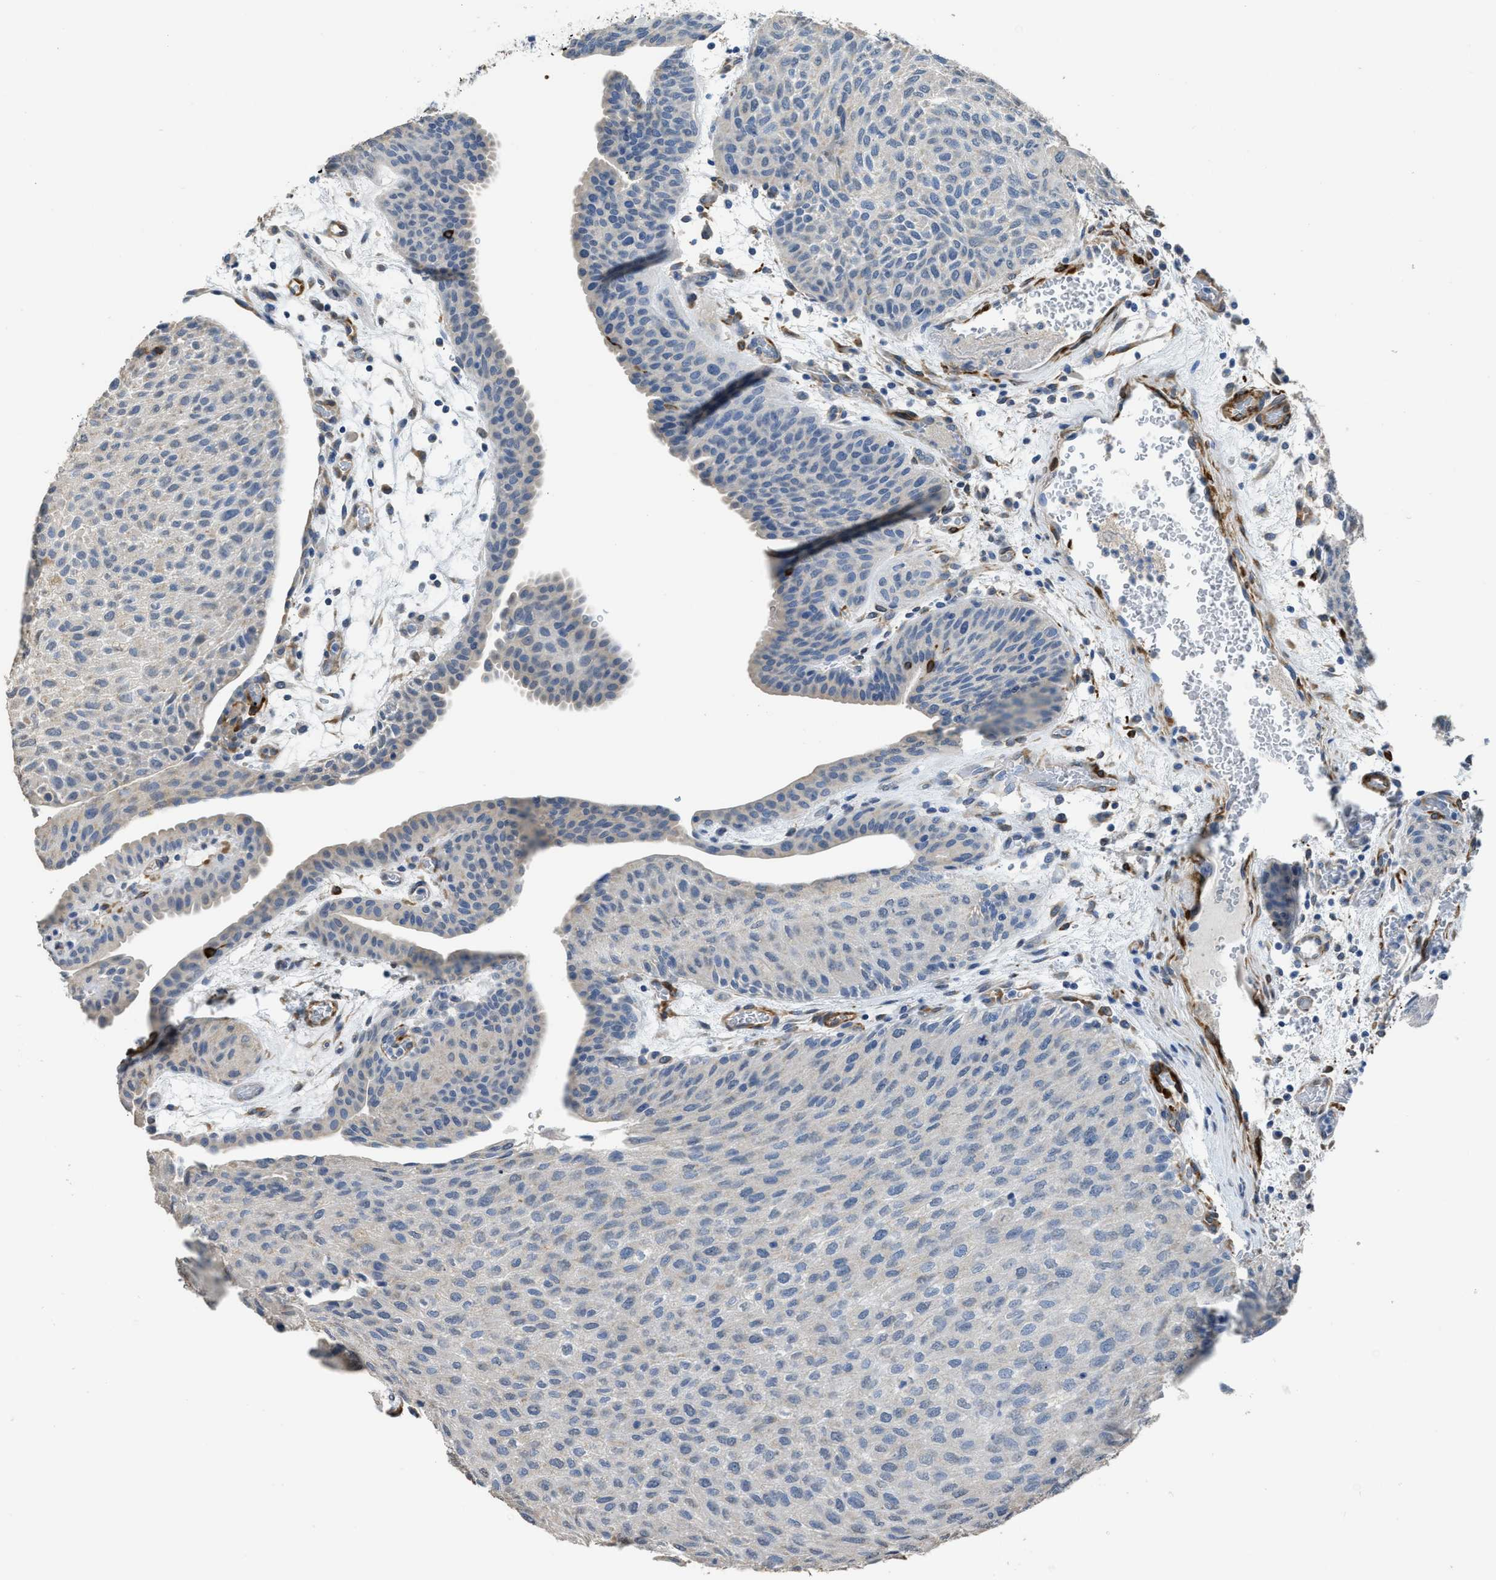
{"staining": {"intensity": "negative", "quantity": "none", "location": "none"}, "tissue": "urothelial cancer", "cell_type": "Tumor cells", "image_type": "cancer", "snomed": [{"axis": "morphology", "description": "Urothelial carcinoma, Low grade"}, {"axis": "morphology", "description": "Urothelial carcinoma, High grade"}, {"axis": "topography", "description": "Urinary bladder"}], "caption": "A micrograph of human urothelial carcinoma (high-grade) is negative for staining in tumor cells. Nuclei are stained in blue.", "gene": "ZSWIM5", "patient": {"sex": "male", "age": 35}}